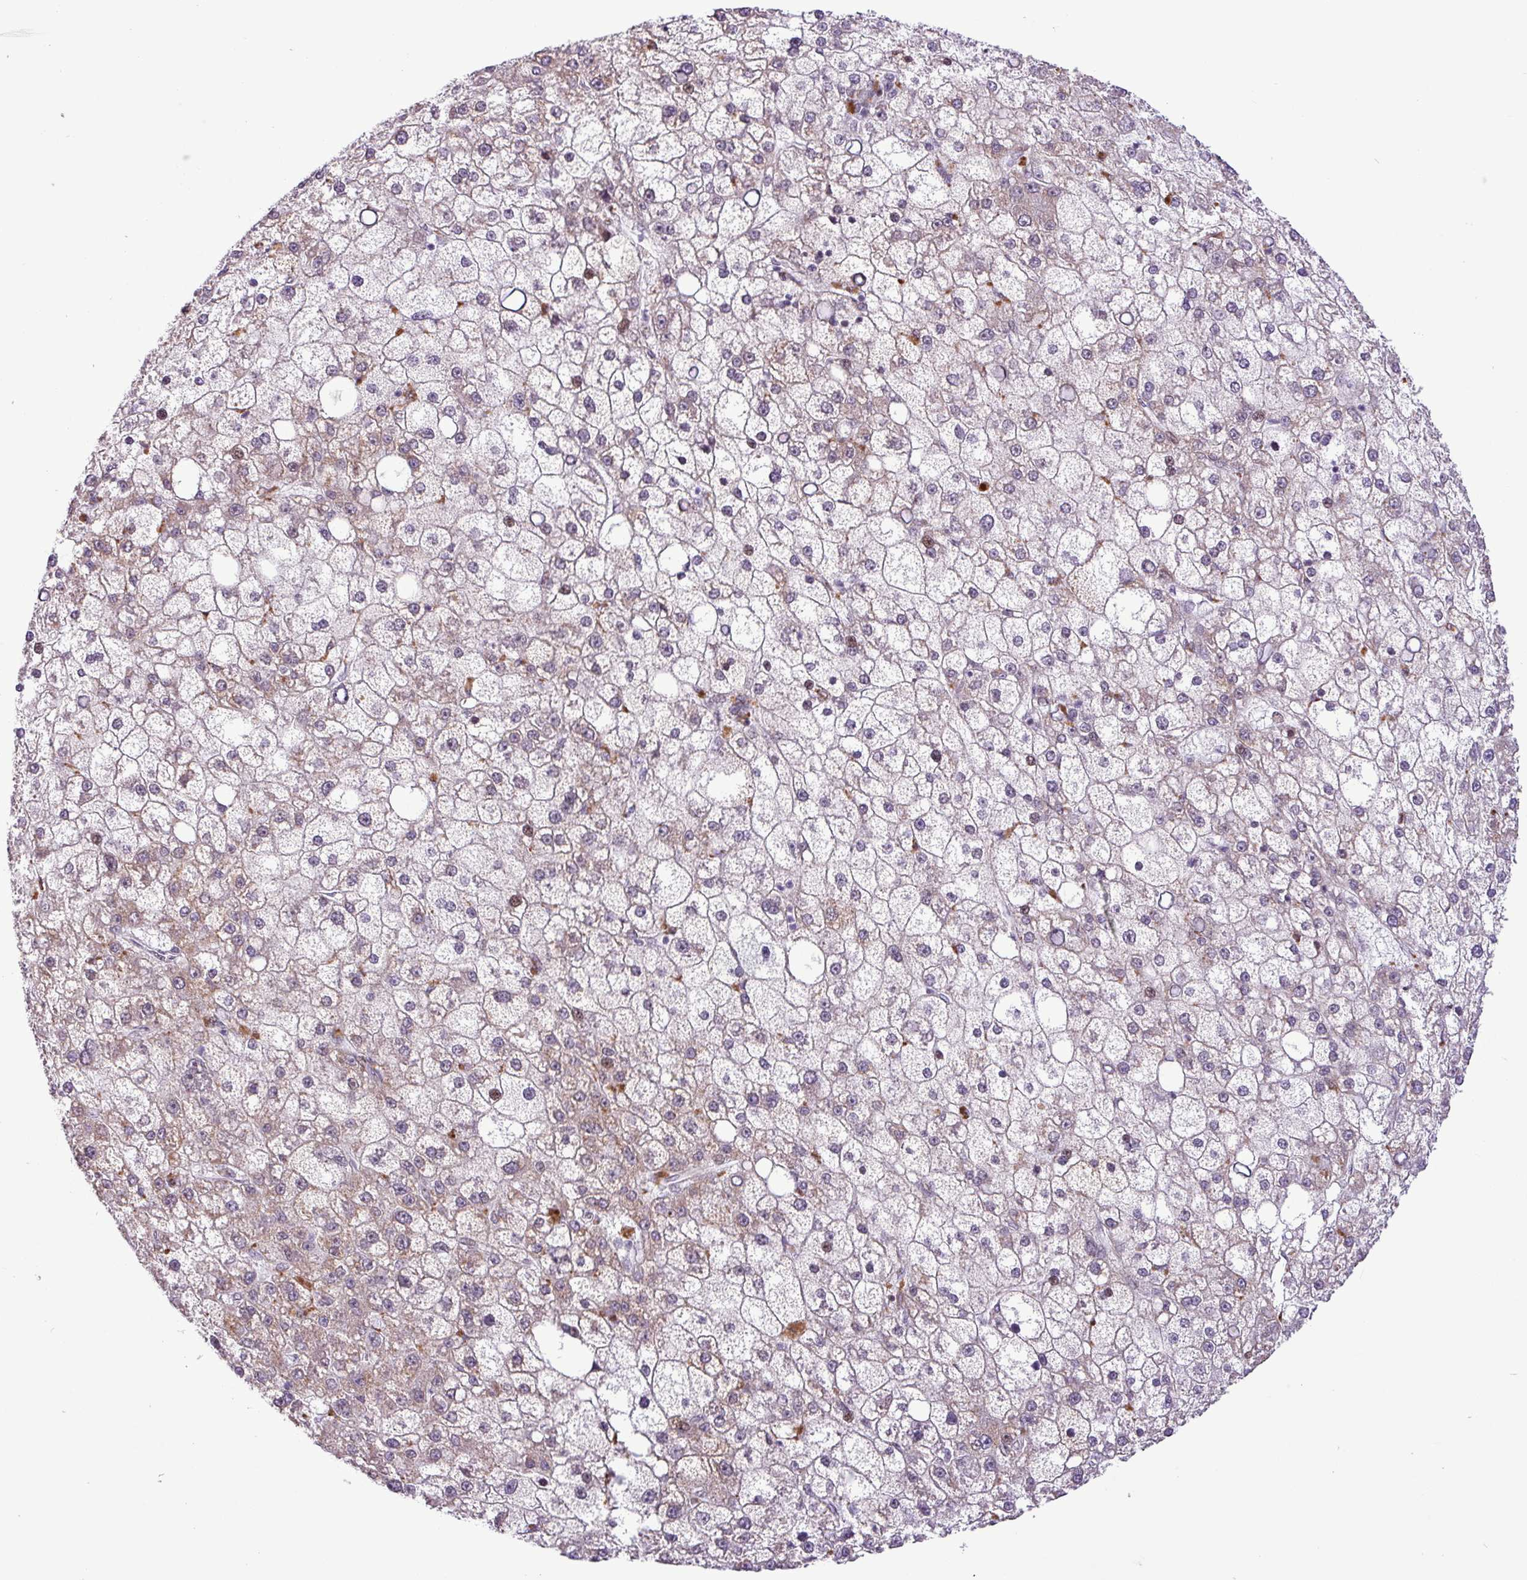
{"staining": {"intensity": "weak", "quantity": "<25%", "location": "cytoplasmic/membranous,nuclear"}, "tissue": "liver cancer", "cell_type": "Tumor cells", "image_type": "cancer", "snomed": [{"axis": "morphology", "description": "Carcinoma, Hepatocellular, NOS"}, {"axis": "topography", "description": "Liver"}], "caption": "IHC of human liver cancer (hepatocellular carcinoma) reveals no staining in tumor cells.", "gene": "ZNF354A", "patient": {"sex": "male", "age": 67}}